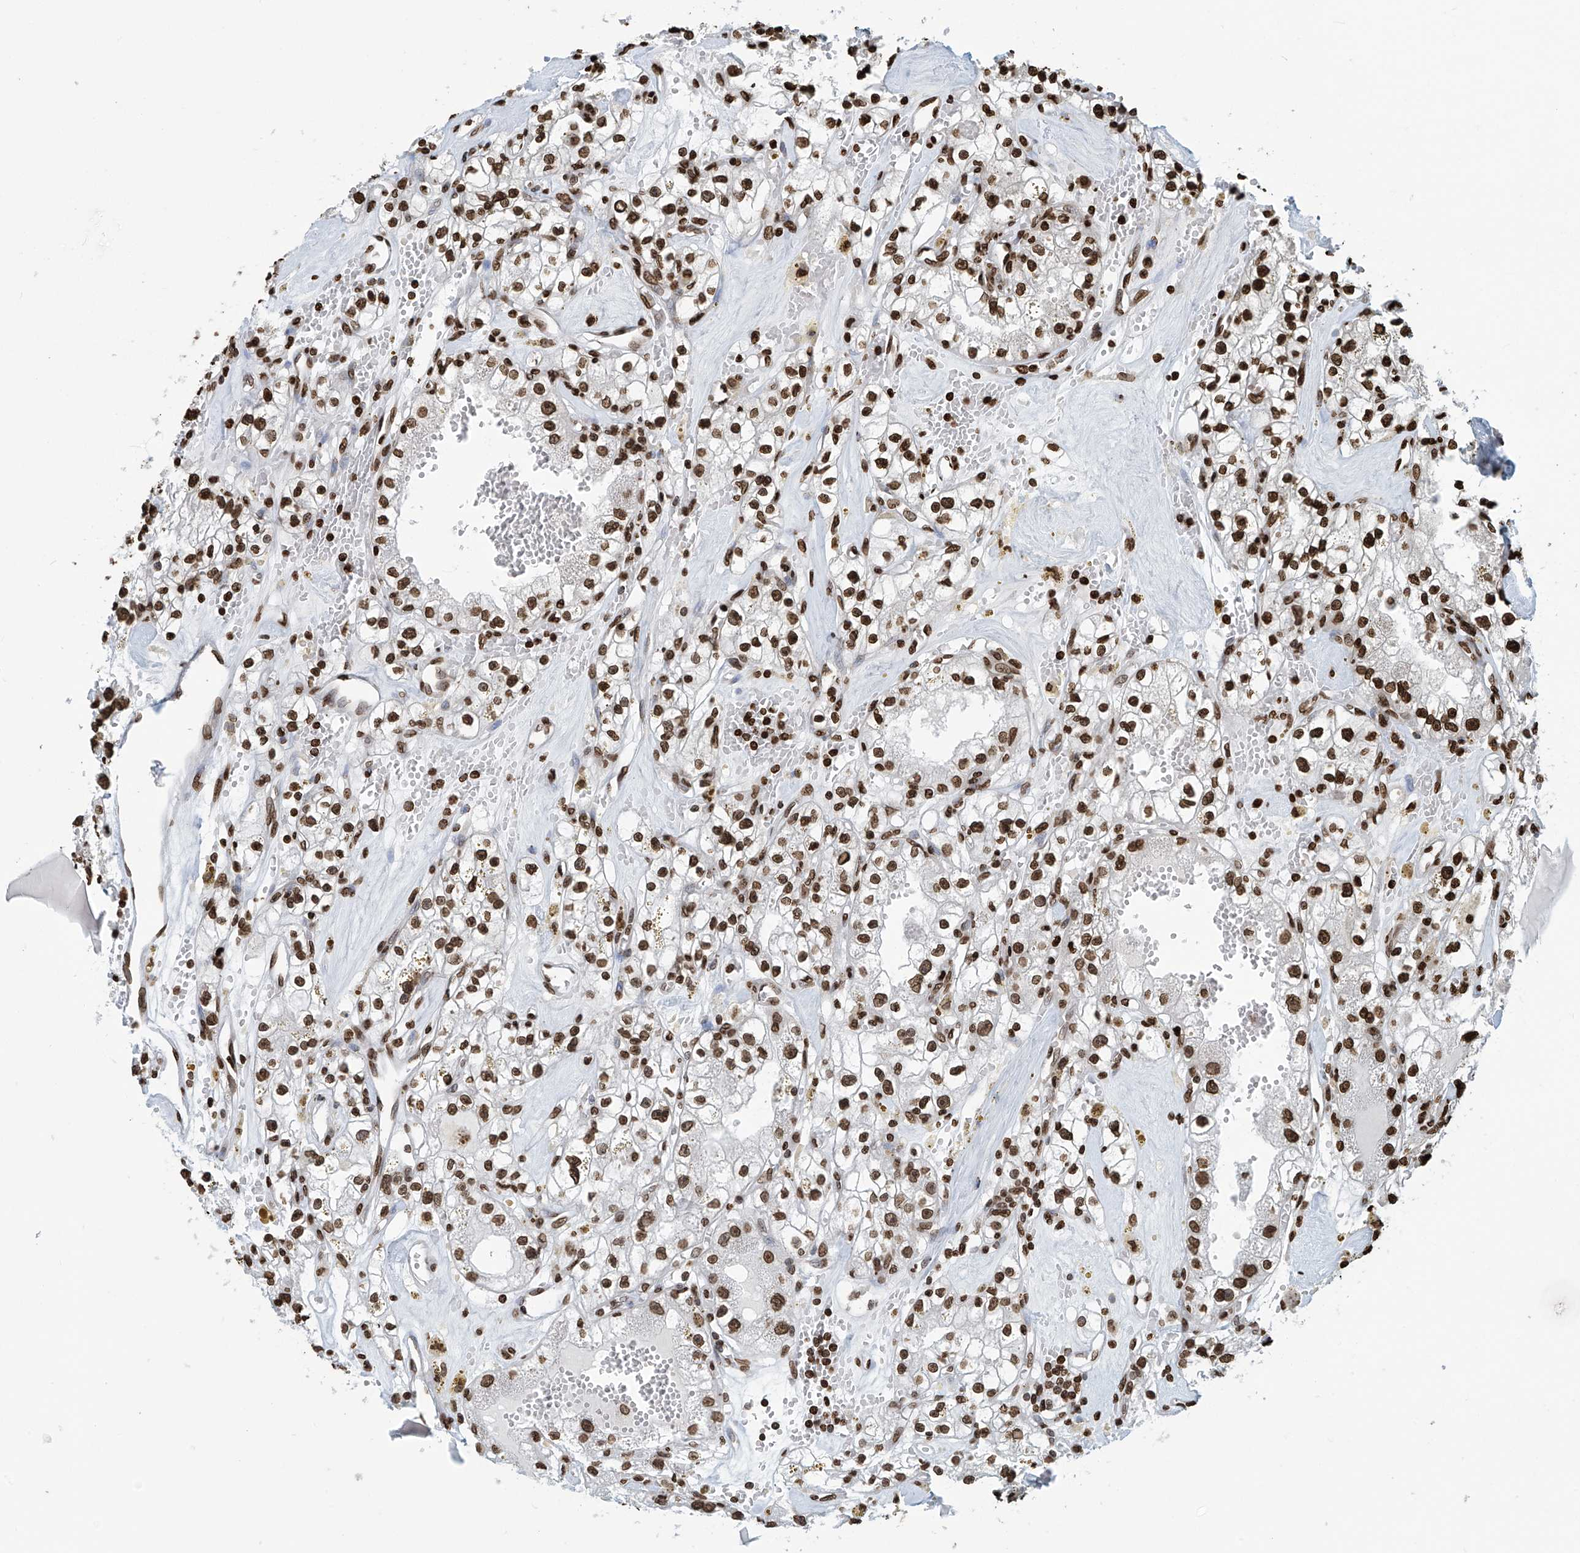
{"staining": {"intensity": "strong", "quantity": ">75%", "location": "nuclear"}, "tissue": "renal cancer", "cell_type": "Tumor cells", "image_type": "cancer", "snomed": [{"axis": "morphology", "description": "Adenocarcinoma, NOS"}, {"axis": "topography", "description": "Kidney"}], "caption": "Protein analysis of adenocarcinoma (renal) tissue exhibits strong nuclear positivity in approximately >75% of tumor cells.", "gene": "DPPA2", "patient": {"sex": "male", "age": 56}}